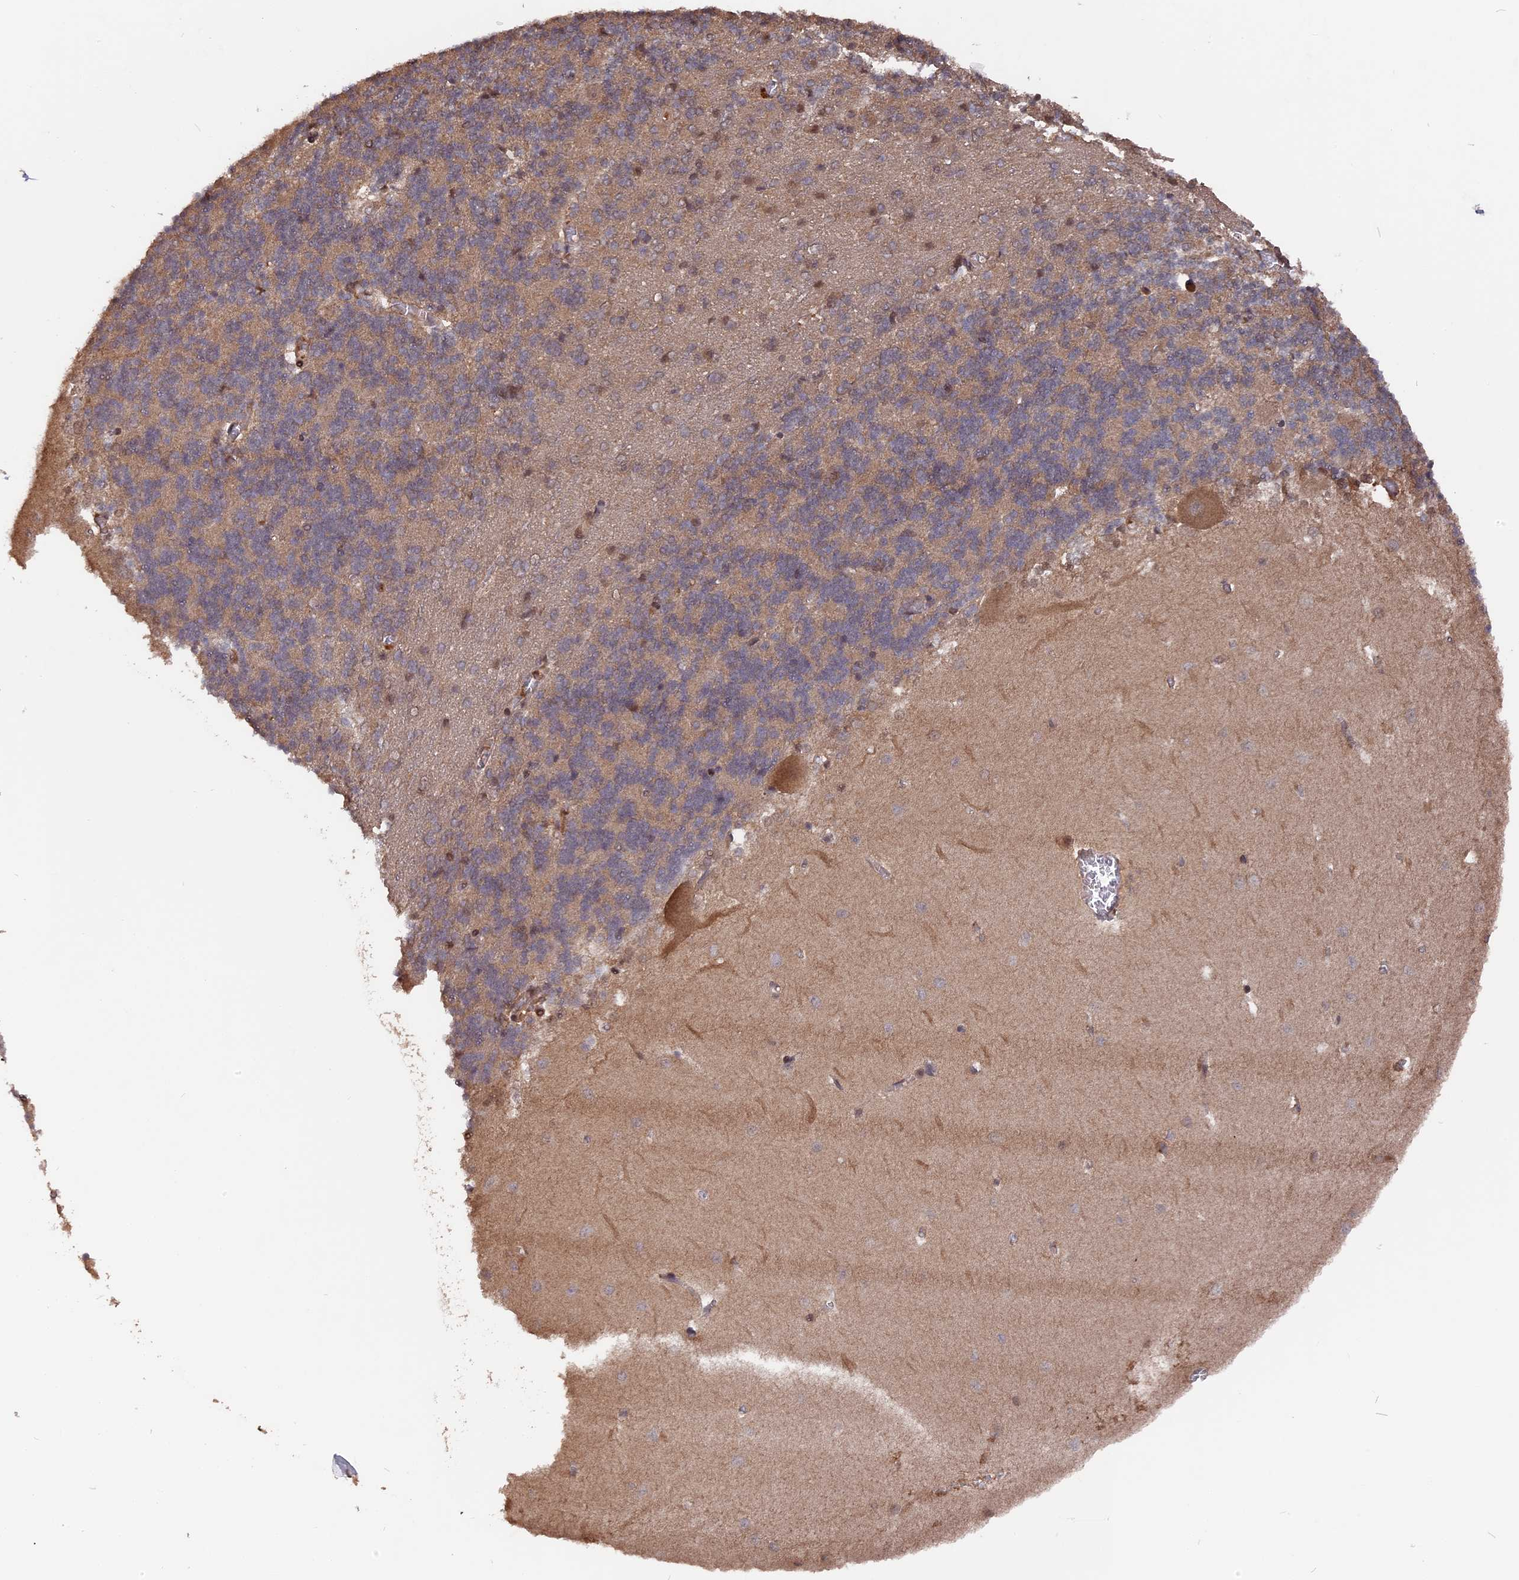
{"staining": {"intensity": "moderate", "quantity": "25%-75%", "location": "cytoplasmic/membranous"}, "tissue": "cerebellum", "cell_type": "Cells in granular layer", "image_type": "normal", "snomed": [{"axis": "morphology", "description": "Normal tissue, NOS"}, {"axis": "topography", "description": "Cerebellum"}], "caption": "Immunohistochemistry (IHC) staining of unremarkable cerebellum, which reveals medium levels of moderate cytoplasmic/membranous staining in about 25%-75% of cells in granular layer indicating moderate cytoplasmic/membranous protein staining. The staining was performed using DAB (brown) for protein detection and nuclei were counterstained in hematoxylin (blue).", "gene": "TELO2", "patient": {"sex": "male", "age": 37}}